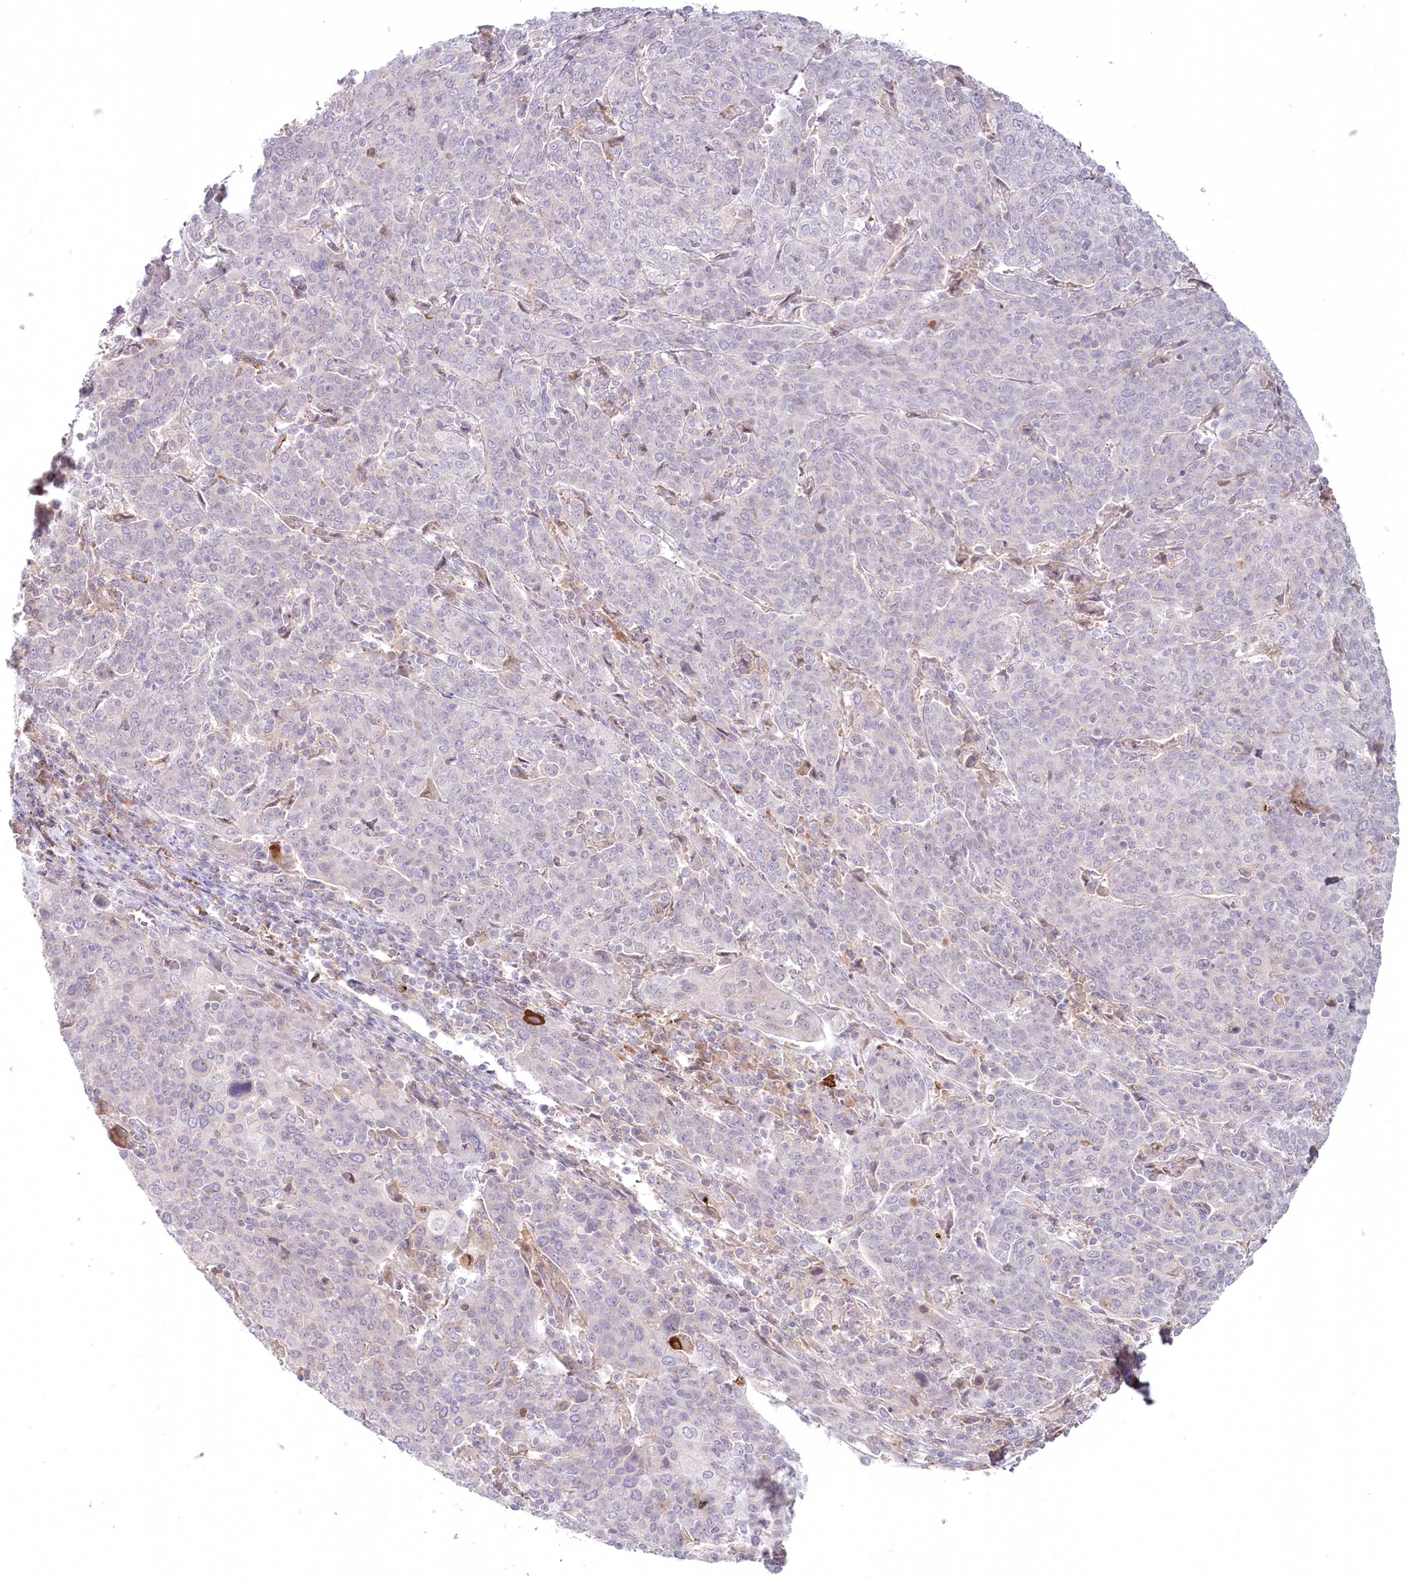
{"staining": {"intensity": "negative", "quantity": "none", "location": "none"}, "tissue": "cervical cancer", "cell_type": "Tumor cells", "image_type": "cancer", "snomed": [{"axis": "morphology", "description": "Squamous cell carcinoma, NOS"}, {"axis": "topography", "description": "Cervix"}], "caption": "IHC of cervical cancer (squamous cell carcinoma) demonstrates no expression in tumor cells.", "gene": "PSAPL1", "patient": {"sex": "female", "age": 67}}